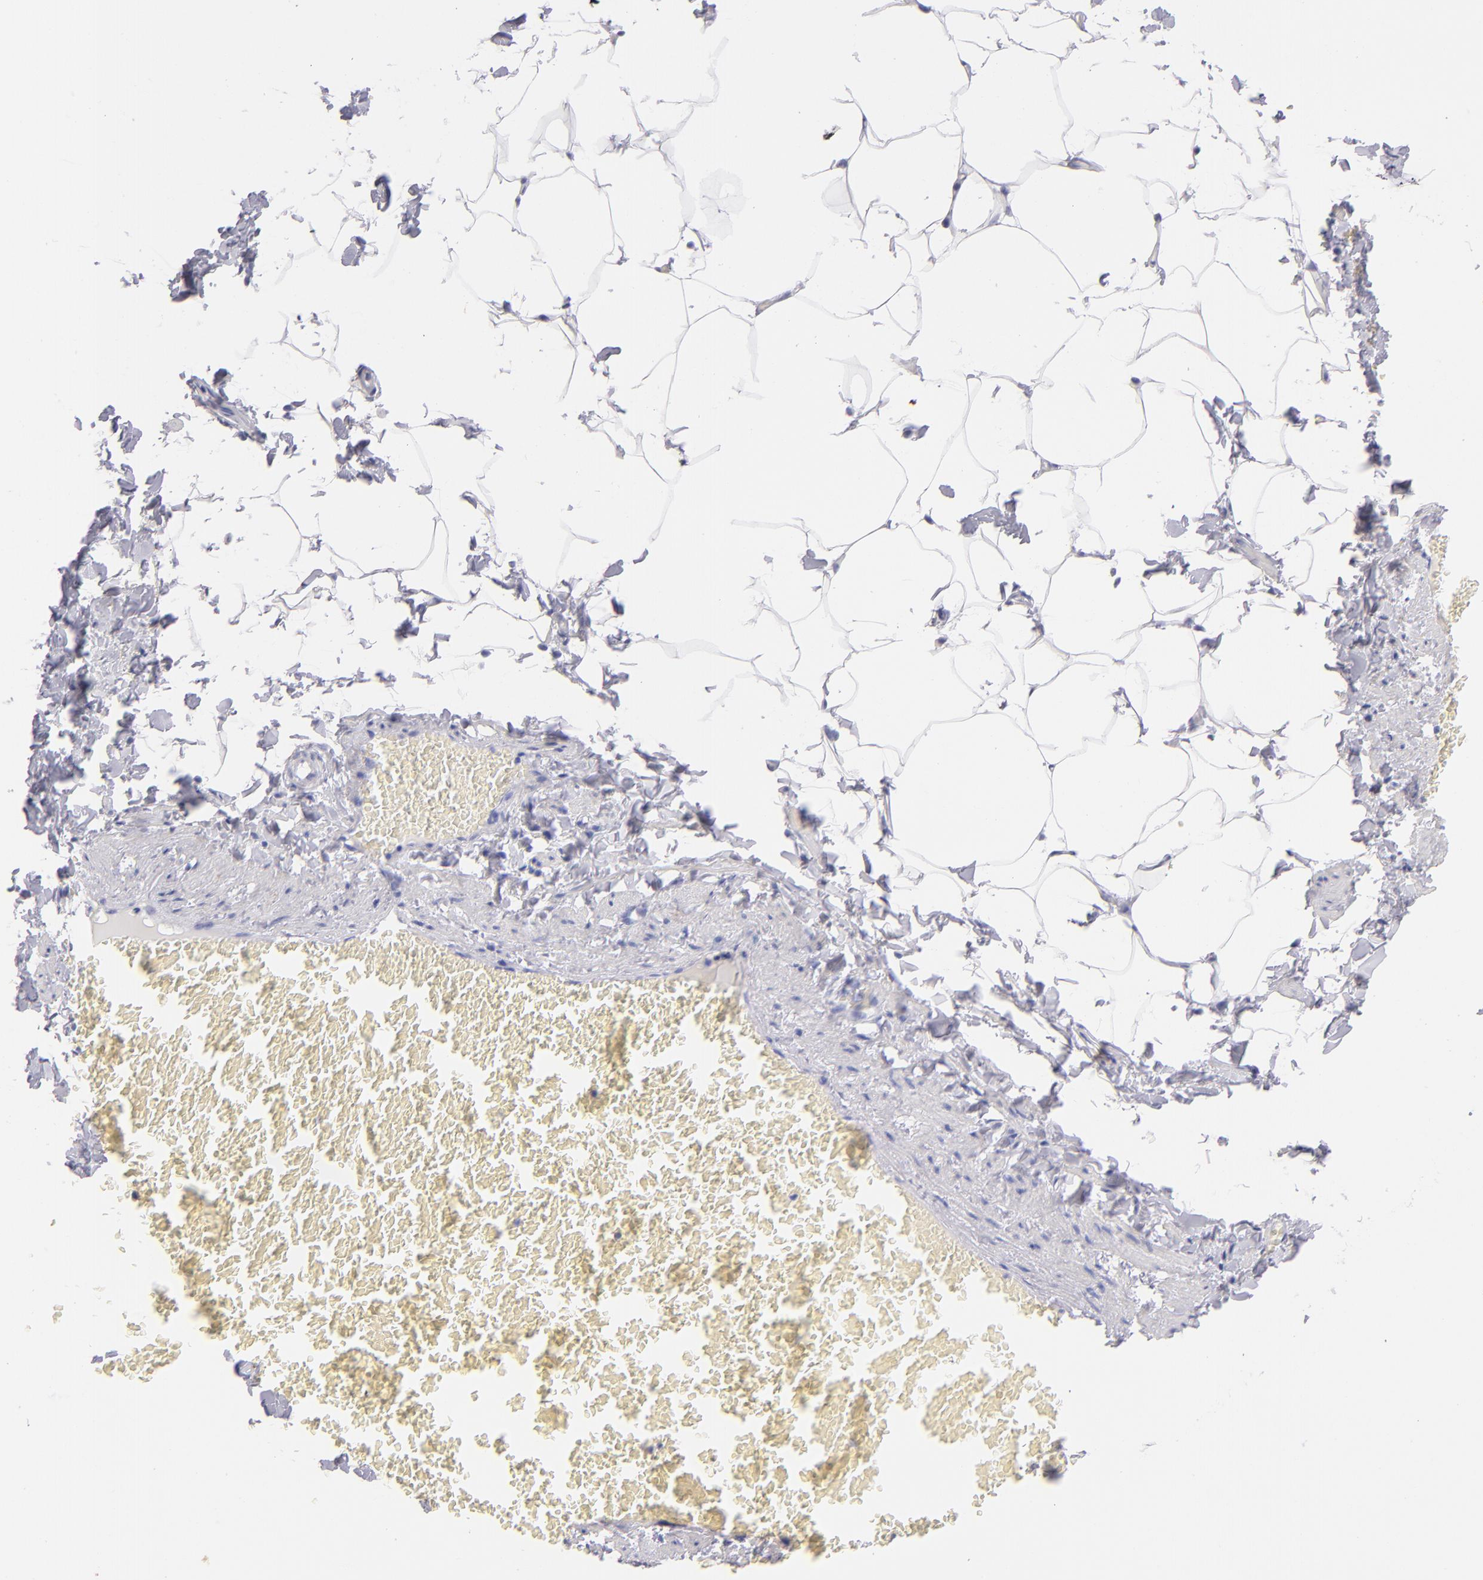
{"staining": {"intensity": "negative", "quantity": "none", "location": "none"}, "tissue": "adipose tissue", "cell_type": "Adipocytes", "image_type": "normal", "snomed": [{"axis": "morphology", "description": "Normal tissue, NOS"}, {"axis": "topography", "description": "Vascular tissue"}], "caption": "This is a micrograph of immunohistochemistry staining of unremarkable adipose tissue, which shows no positivity in adipocytes. Nuclei are stained in blue.", "gene": "PRPH", "patient": {"sex": "male", "age": 41}}